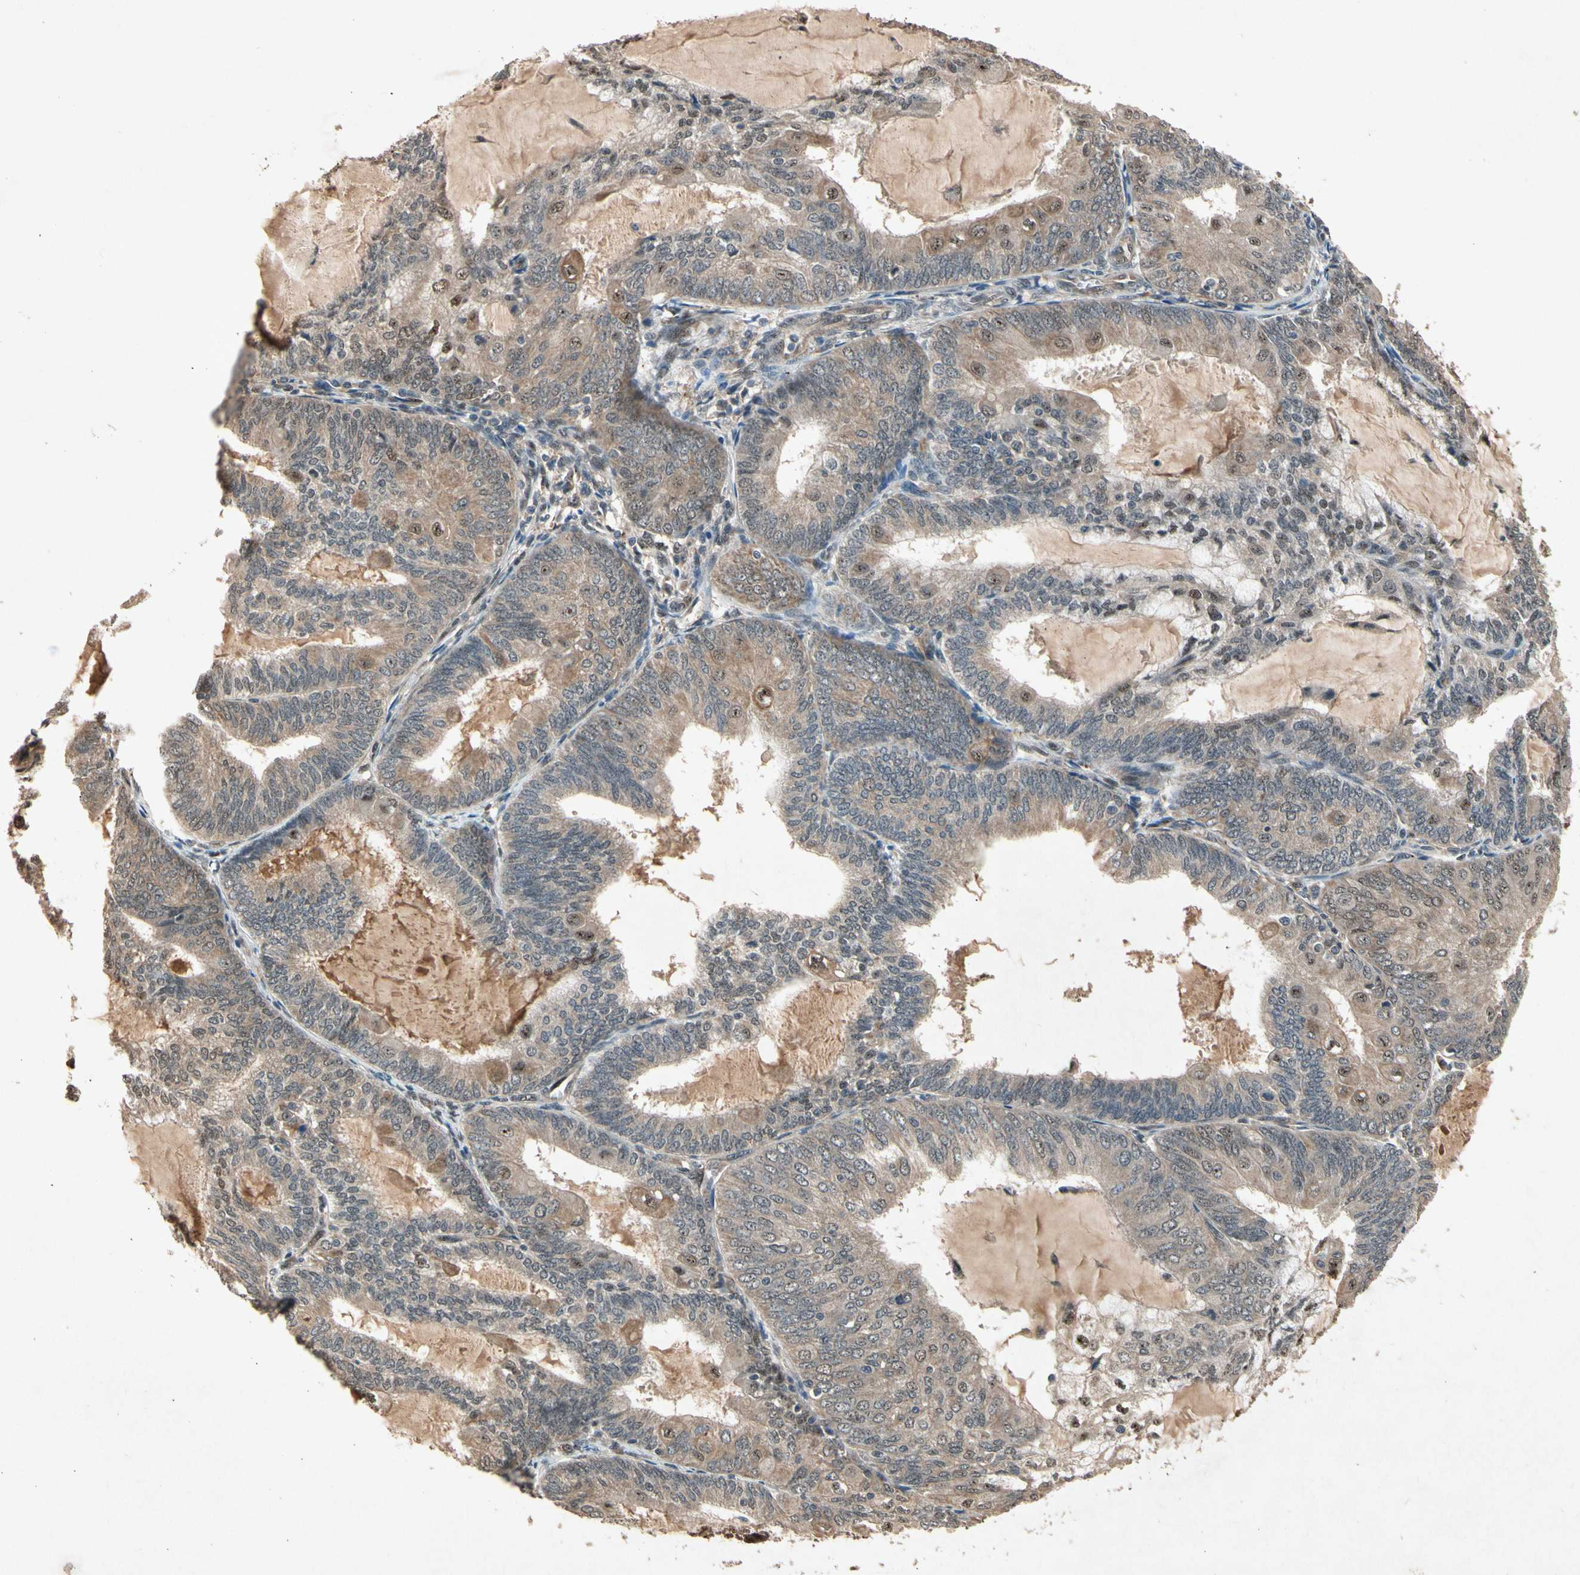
{"staining": {"intensity": "moderate", "quantity": "25%-75%", "location": "cytoplasmic/membranous"}, "tissue": "endometrial cancer", "cell_type": "Tumor cells", "image_type": "cancer", "snomed": [{"axis": "morphology", "description": "Adenocarcinoma, NOS"}, {"axis": "topography", "description": "Endometrium"}], "caption": "Immunohistochemical staining of endometrial adenocarcinoma reveals medium levels of moderate cytoplasmic/membranous staining in approximately 25%-75% of tumor cells. (DAB (3,3'-diaminobenzidine) IHC with brightfield microscopy, high magnification).", "gene": "PML", "patient": {"sex": "female", "age": 81}}